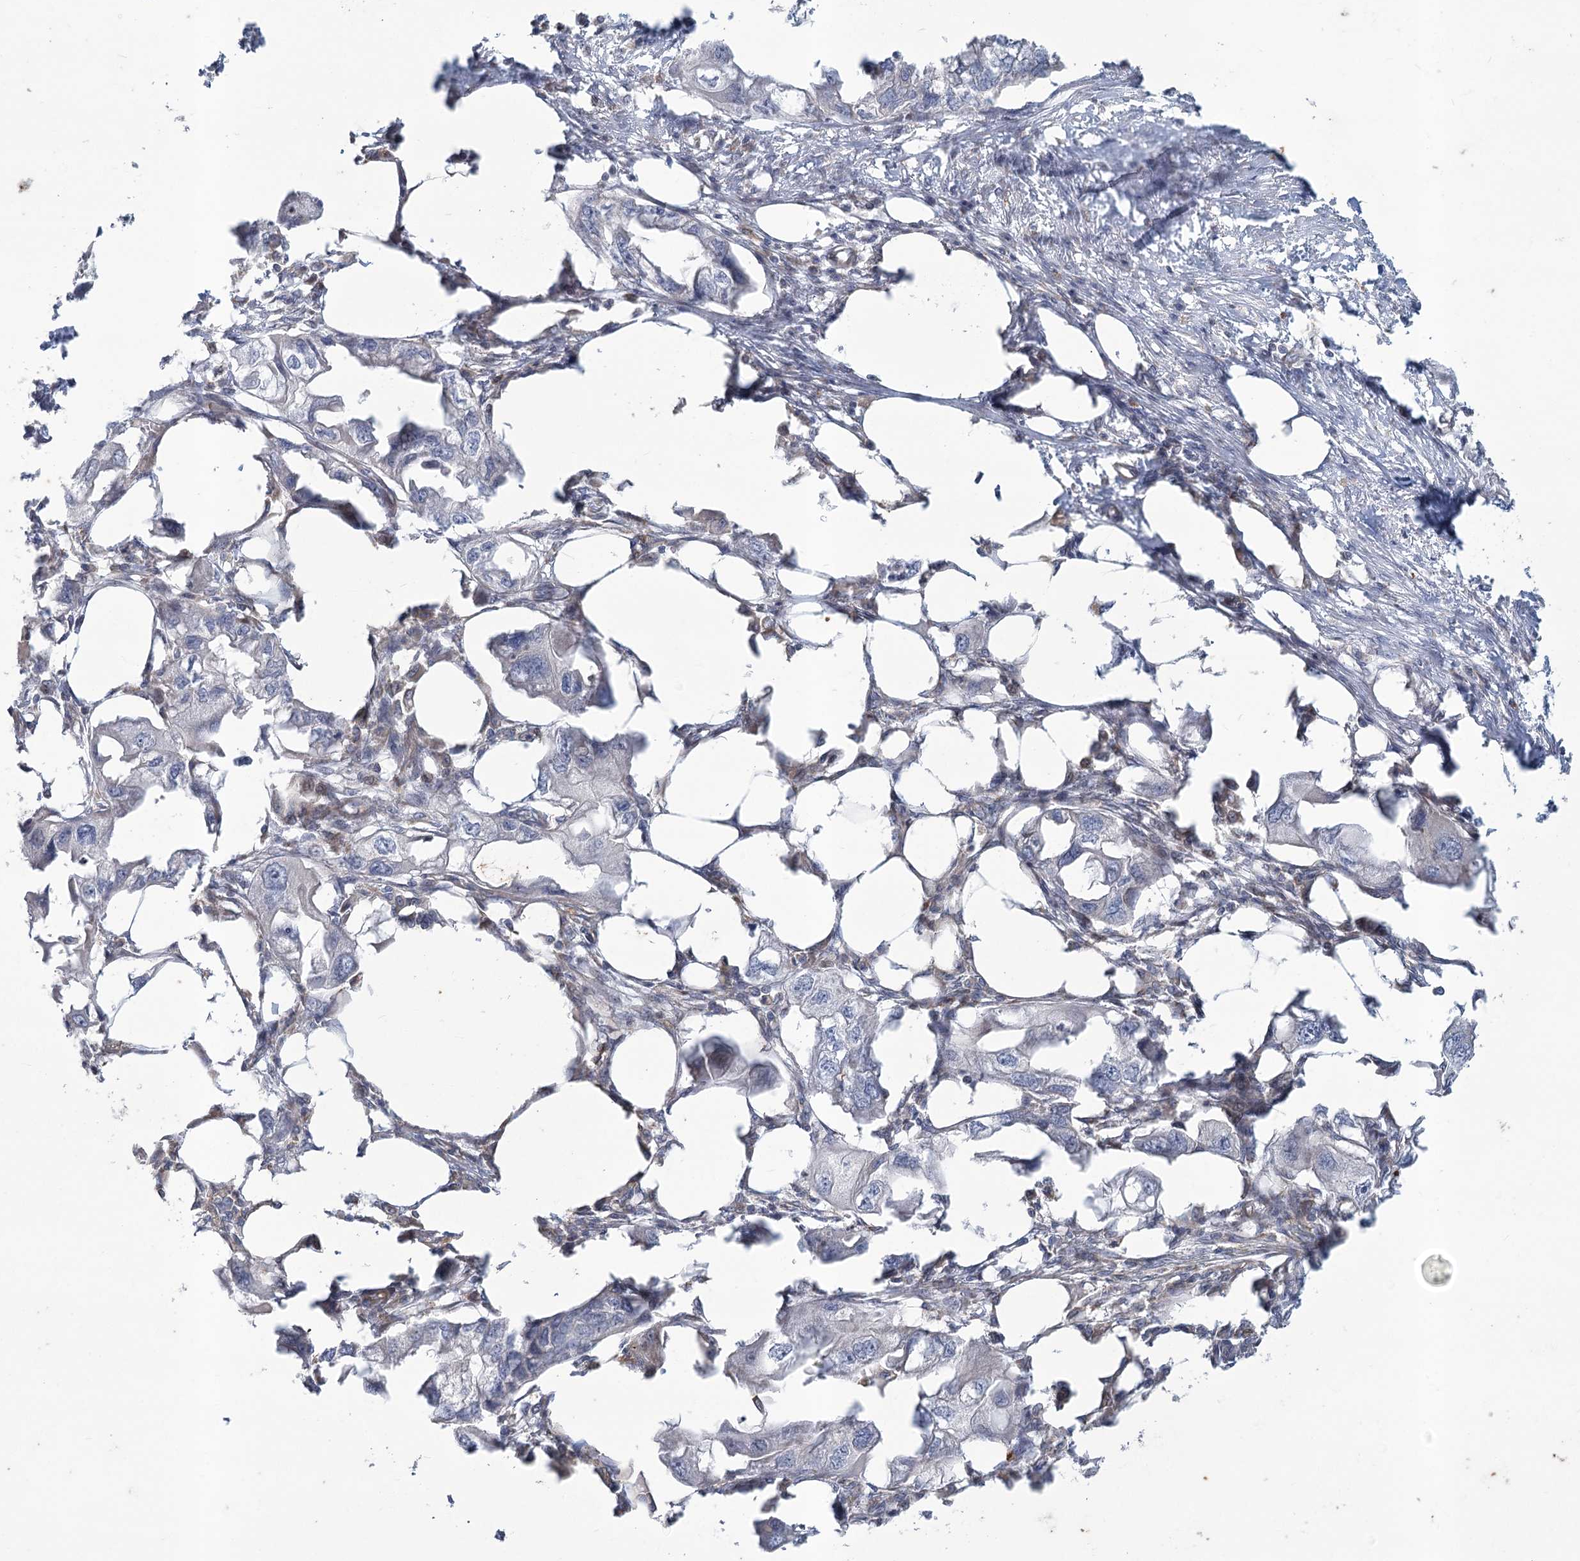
{"staining": {"intensity": "negative", "quantity": "none", "location": "none"}, "tissue": "endometrial cancer", "cell_type": "Tumor cells", "image_type": "cancer", "snomed": [{"axis": "morphology", "description": "Adenocarcinoma, NOS"}, {"axis": "morphology", "description": "Adenocarcinoma, metastatic, NOS"}, {"axis": "topography", "description": "Adipose tissue"}, {"axis": "topography", "description": "Endometrium"}], "caption": "Endometrial cancer was stained to show a protein in brown. There is no significant expression in tumor cells.", "gene": "MTG1", "patient": {"sex": "female", "age": 67}}